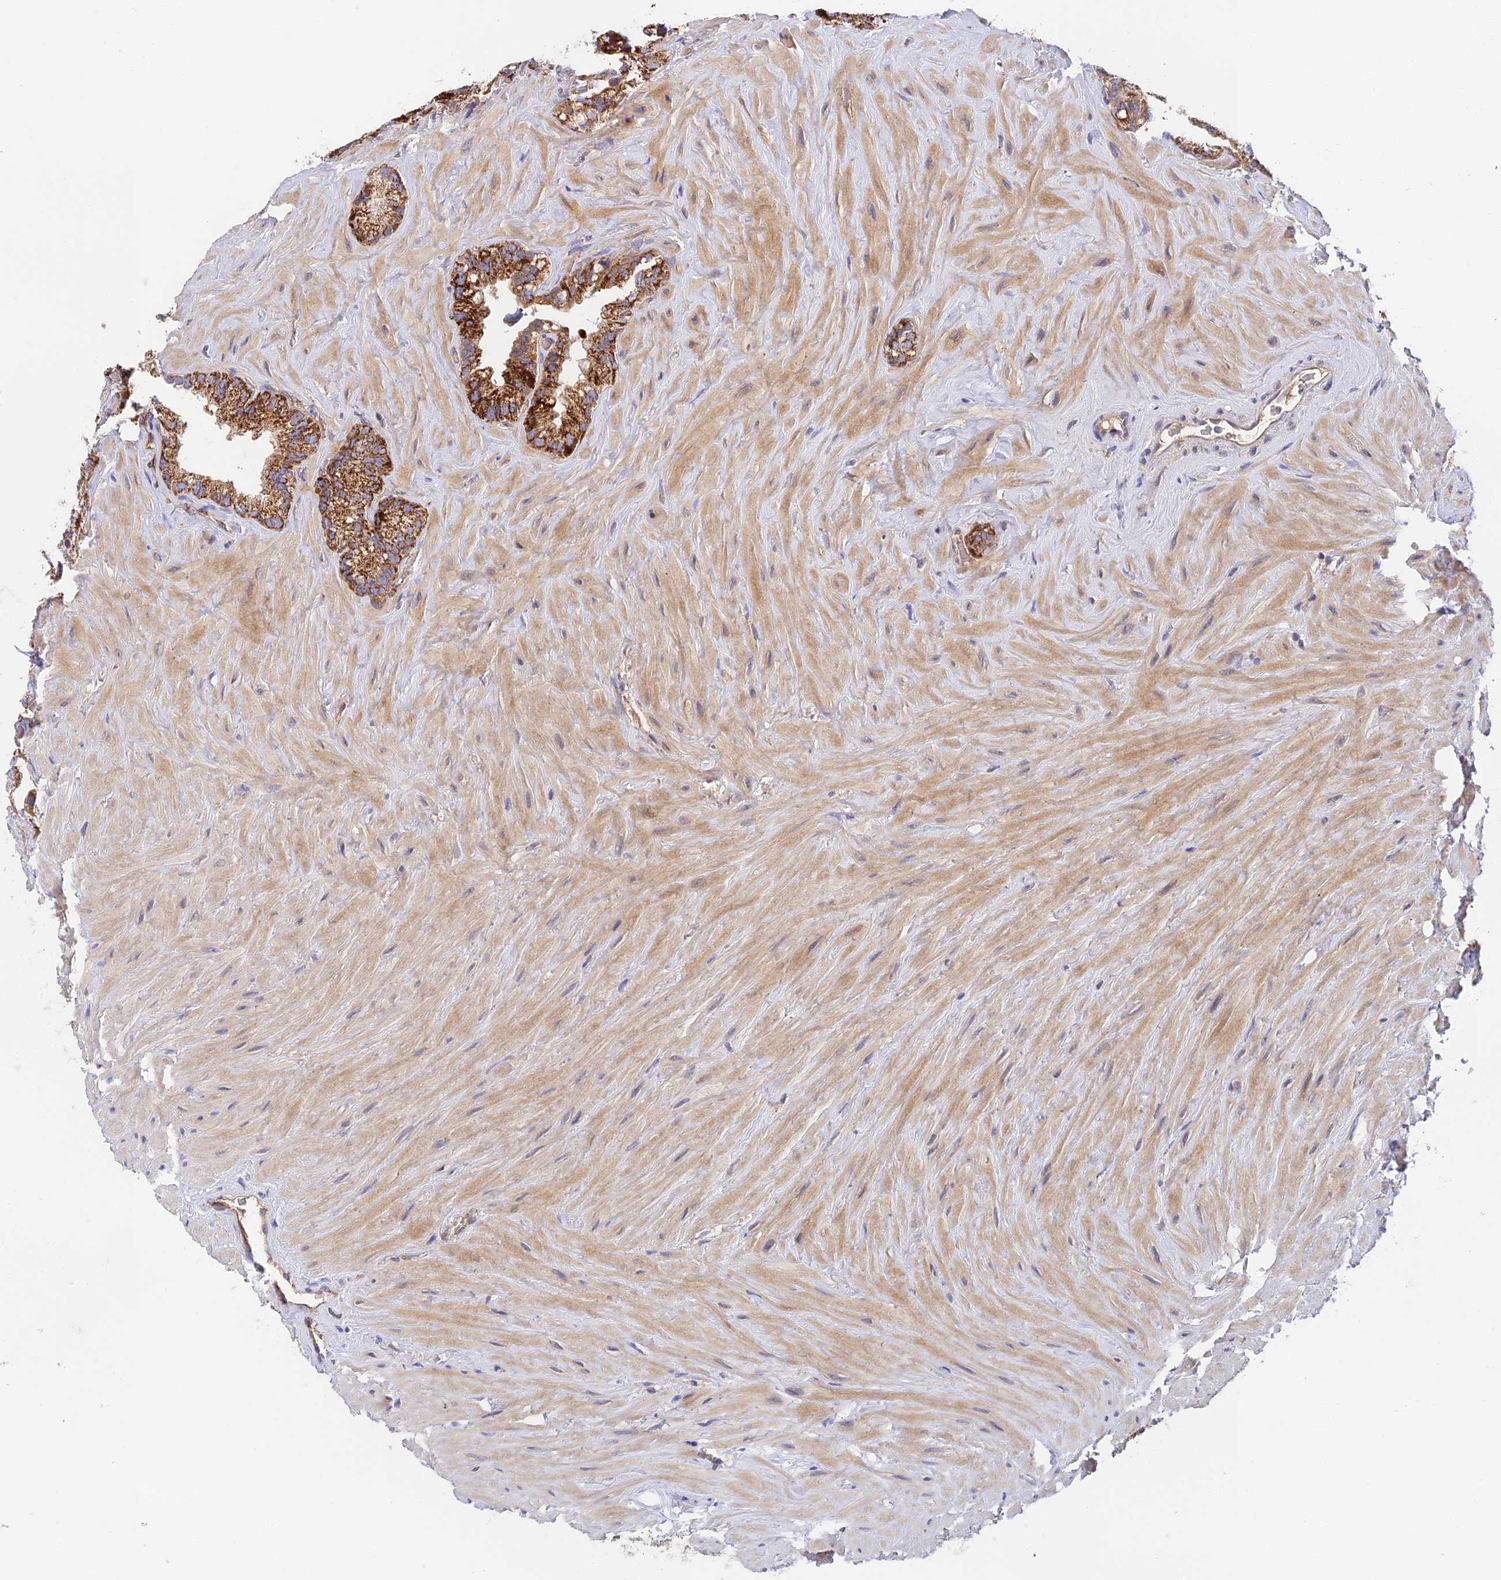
{"staining": {"intensity": "strong", "quantity": ">75%", "location": "cytoplasmic/membranous"}, "tissue": "seminal vesicle", "cell_type": "Glandular cells", "image_type": "normal", "snomed": [{"axis": "morphology", "description": "Normal tissue, NOS"}, {"axis": "topography", "description": "Prostate"}, {"axis": "topography", "description": "Seminal veicle"}], "caption": "Strong cytoplasmic/membranous expression for a protein is seen in about >75% of glandular cells of normal seminal vesicle using IHC.", "gene": "RANBP6", "patient": {"sex": "male", "age": 68}}